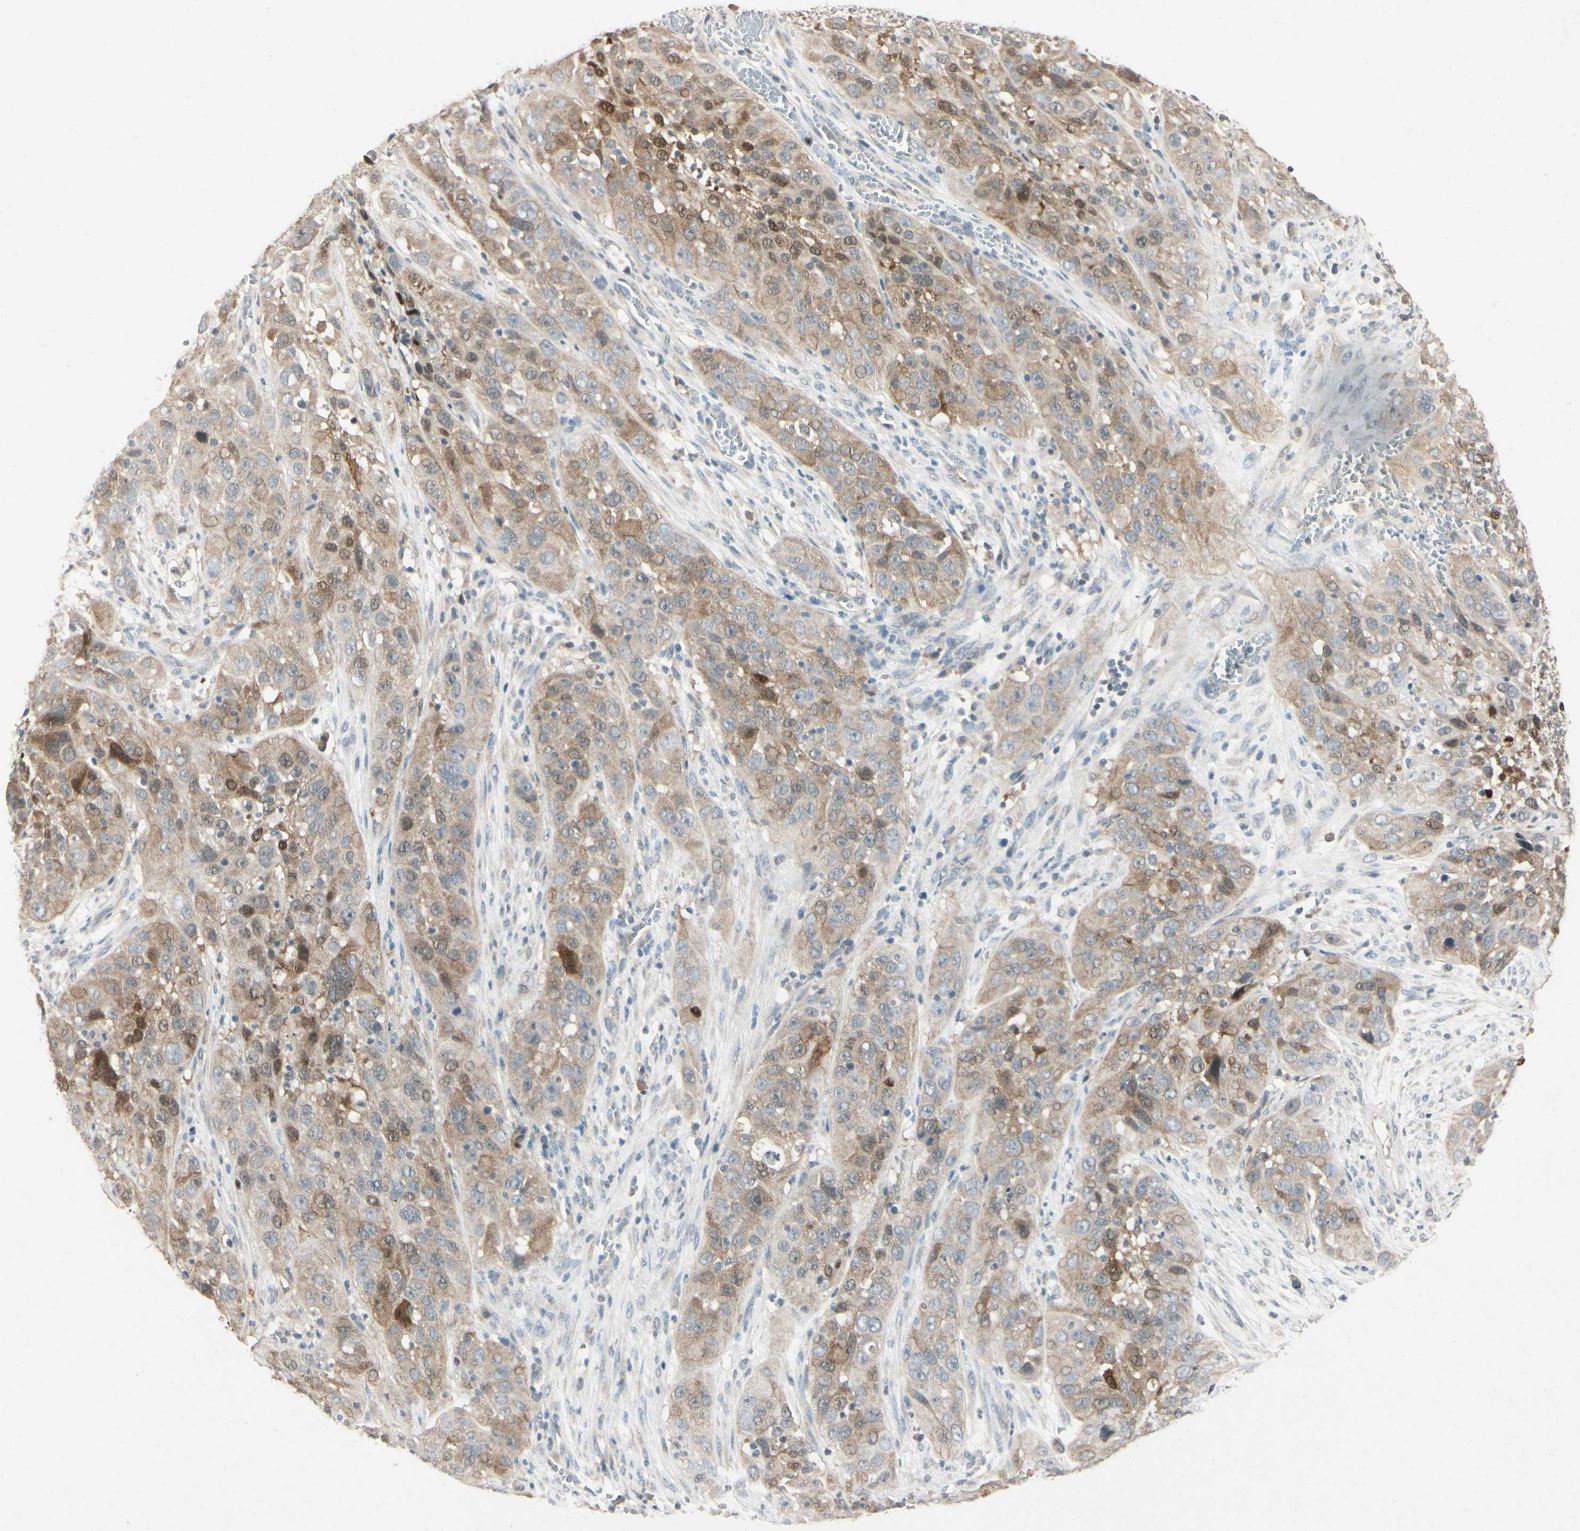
{"staining": {"intensity": "moderate", "quantity": "25%-75%", "location": "cytoplasmic/membranous,nuclear"}, "tissue": "cervical cancer", "cell_type": "Tumor cells", "image_type": "cancer", "snomed": [{"axis": "morphology", "description": "Squamous cell carcinoma, NOS"}, {"axis": "topography", "description": "Cervix"}], "caption": "IHC staining of cervical cancer (squamous cell carcinoma), which shows medium levels of moderate cytoplasmic/membranous and nuclear staining in about 25%-75% of tumor cells indicating moderate cytoplasmic/membranous and nuclear protein expression. The staining was performed using DAB (3,3'-diaminobenzidine) (brown) for protein detection and nuclei were counterstained in hematoxylin (blue).", "gene": "HSPA1B", "patient": {"sex": "female", "age": 32}}